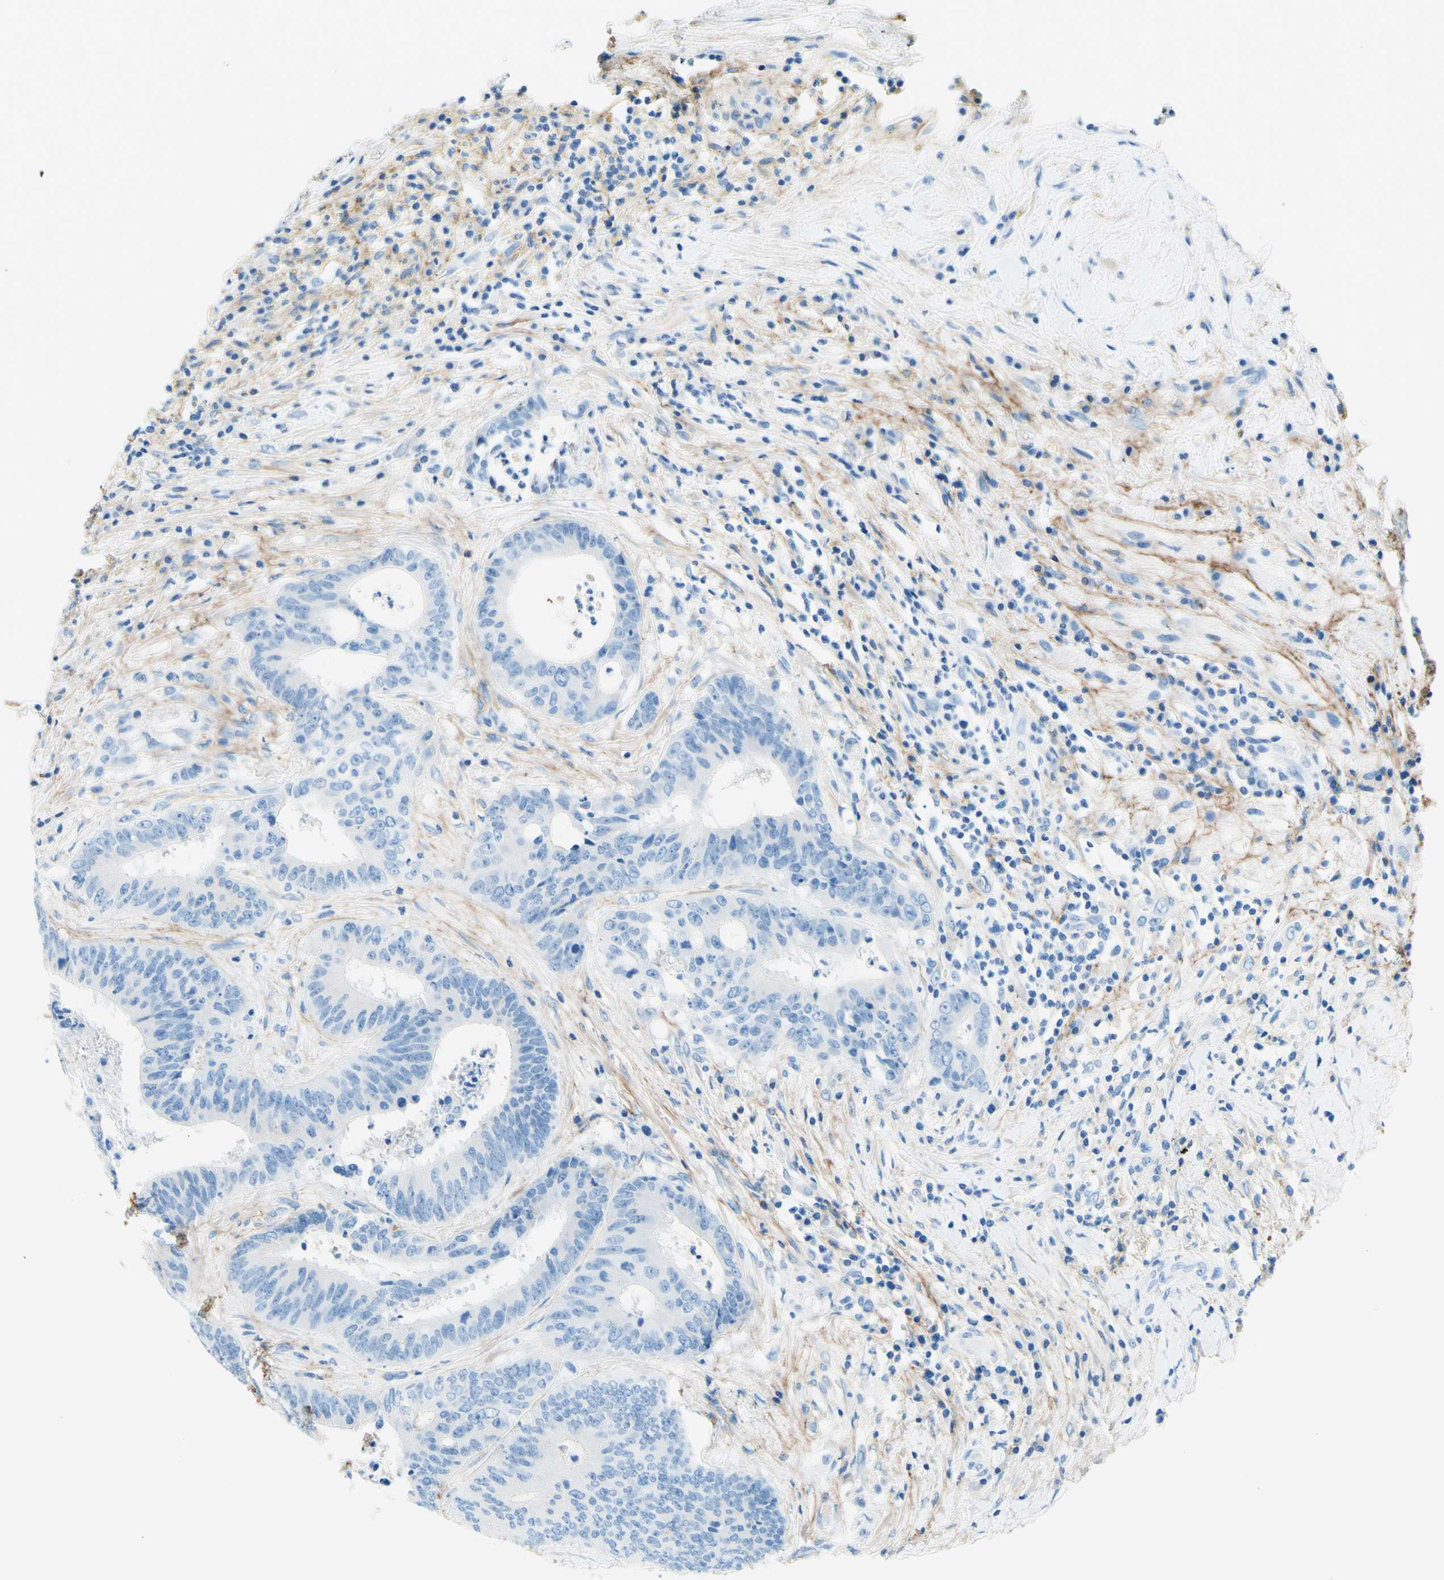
{"staining": {"intensity": "negative", "quantity": "none", "location": "none"}, "tissue": "colorectal cancer", "cell_type": "Tumor cells", "image_type": "cancer", "snomed": [{"axis": "morphology", "description": "Adenocarcinoma, NOS"}, {"axis": "topography", "description": "Rectum"}], "caption": "IHC micrograph of human adenocarcinoma (colorectal) stained for a protein (brown), which demonstrates no expression in tumor cells.", "gene": "MFAP5", "patient": {"sex": "male", "age": 72}}